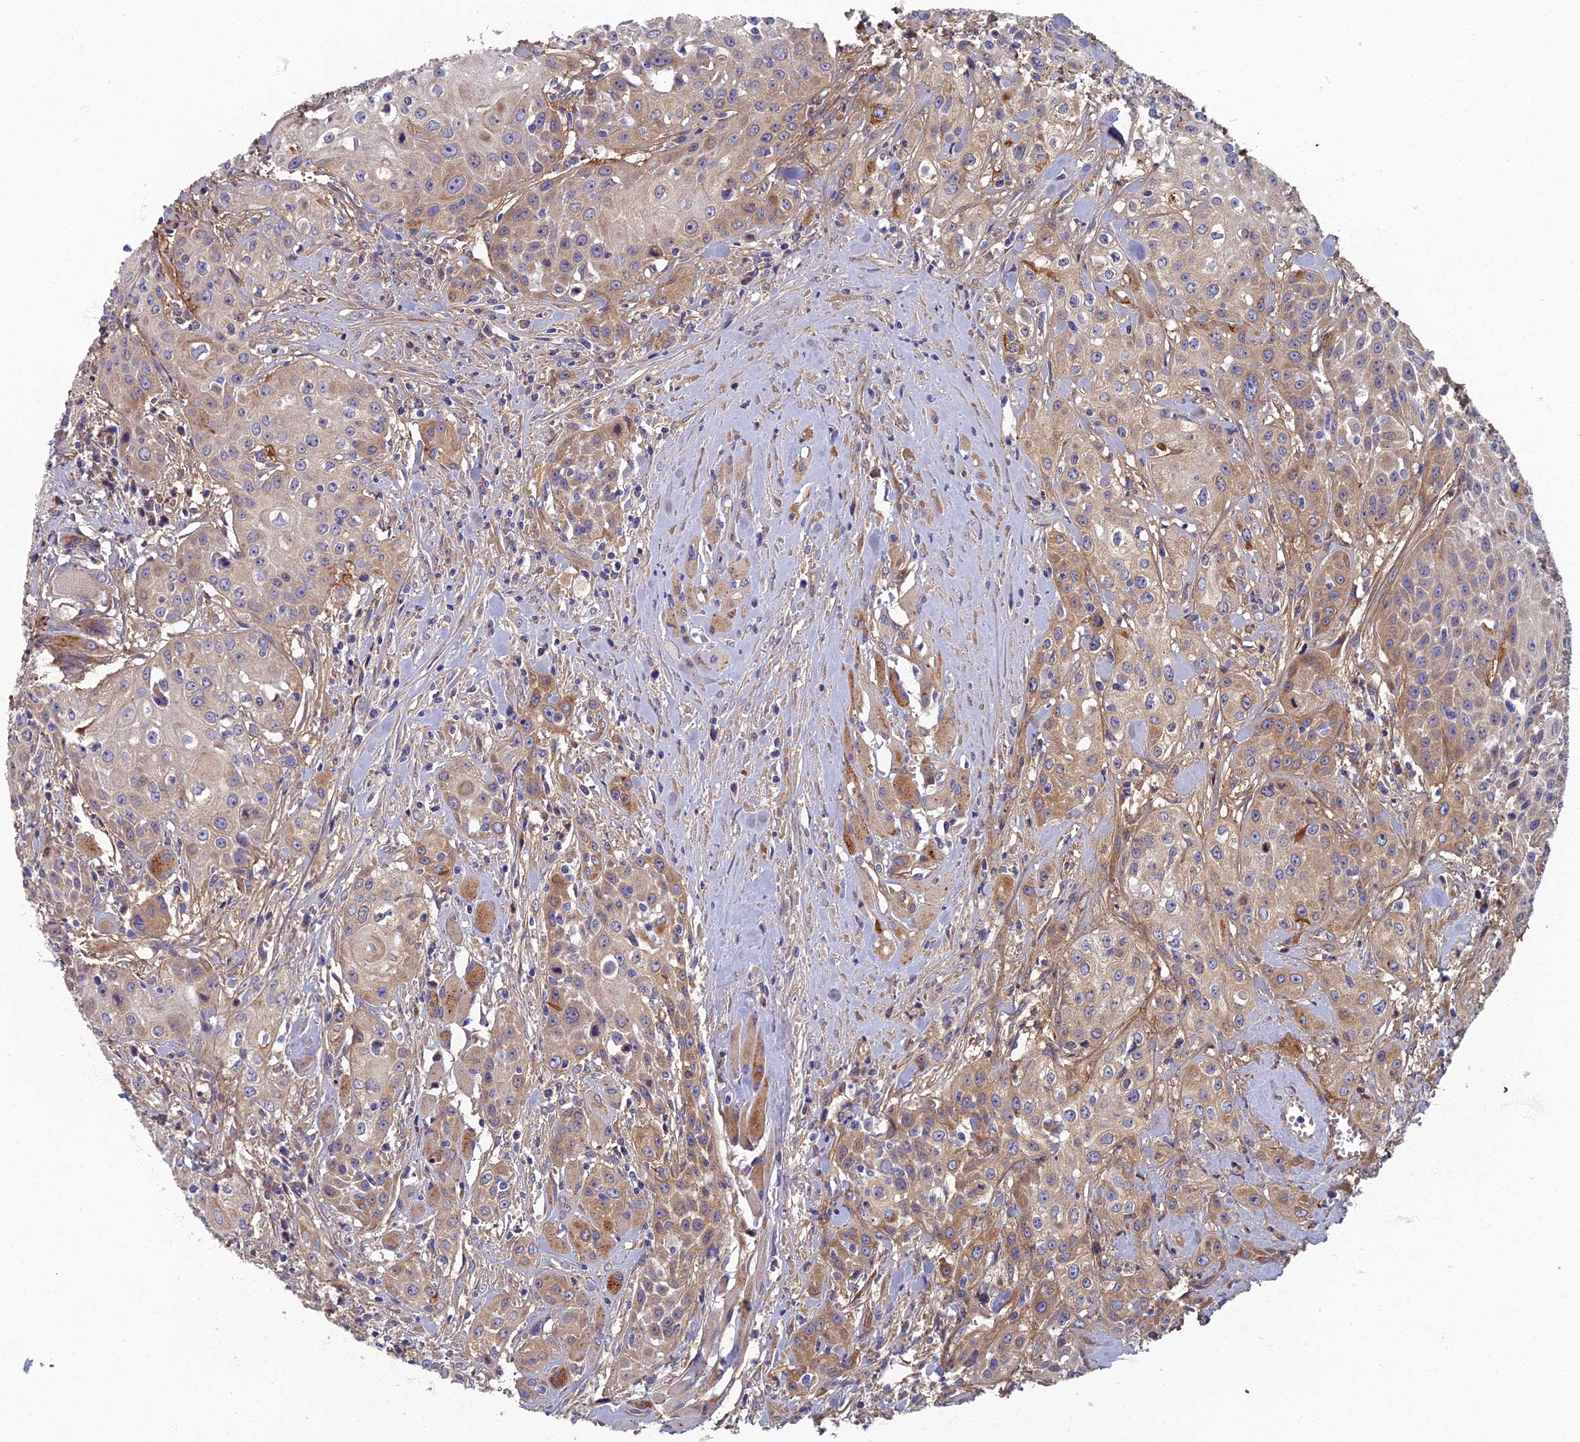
{"staining": {"intensity": "weak", "quantity": ">75%", "location": "cytoplasmic/membranous"}, "tissue": "head and neck cancer", "cell_type": "Tumor cells", "image_type": "cancer", "snomed": [{"axis": "morphology", "description": "Squamous cell carcinoma, NOS"}, {"axis": "topography", "description": "Oral tissue"}, {"axis": "topography", "description": "Head-Neck"}], "caption": "A photomicrograph of human head and neck cancer (squamous cell carcinoma) stained for a protein exhibits weak cytoplasmic/membranous brown staining in tumor cells. The protein of interest is stained brown, and the nuclei are stained in blue (DAB IHC with brightfield microscopy, high magnification).", "gene": "RNASEK", "patient": {"sex": "female", "age": 82}}